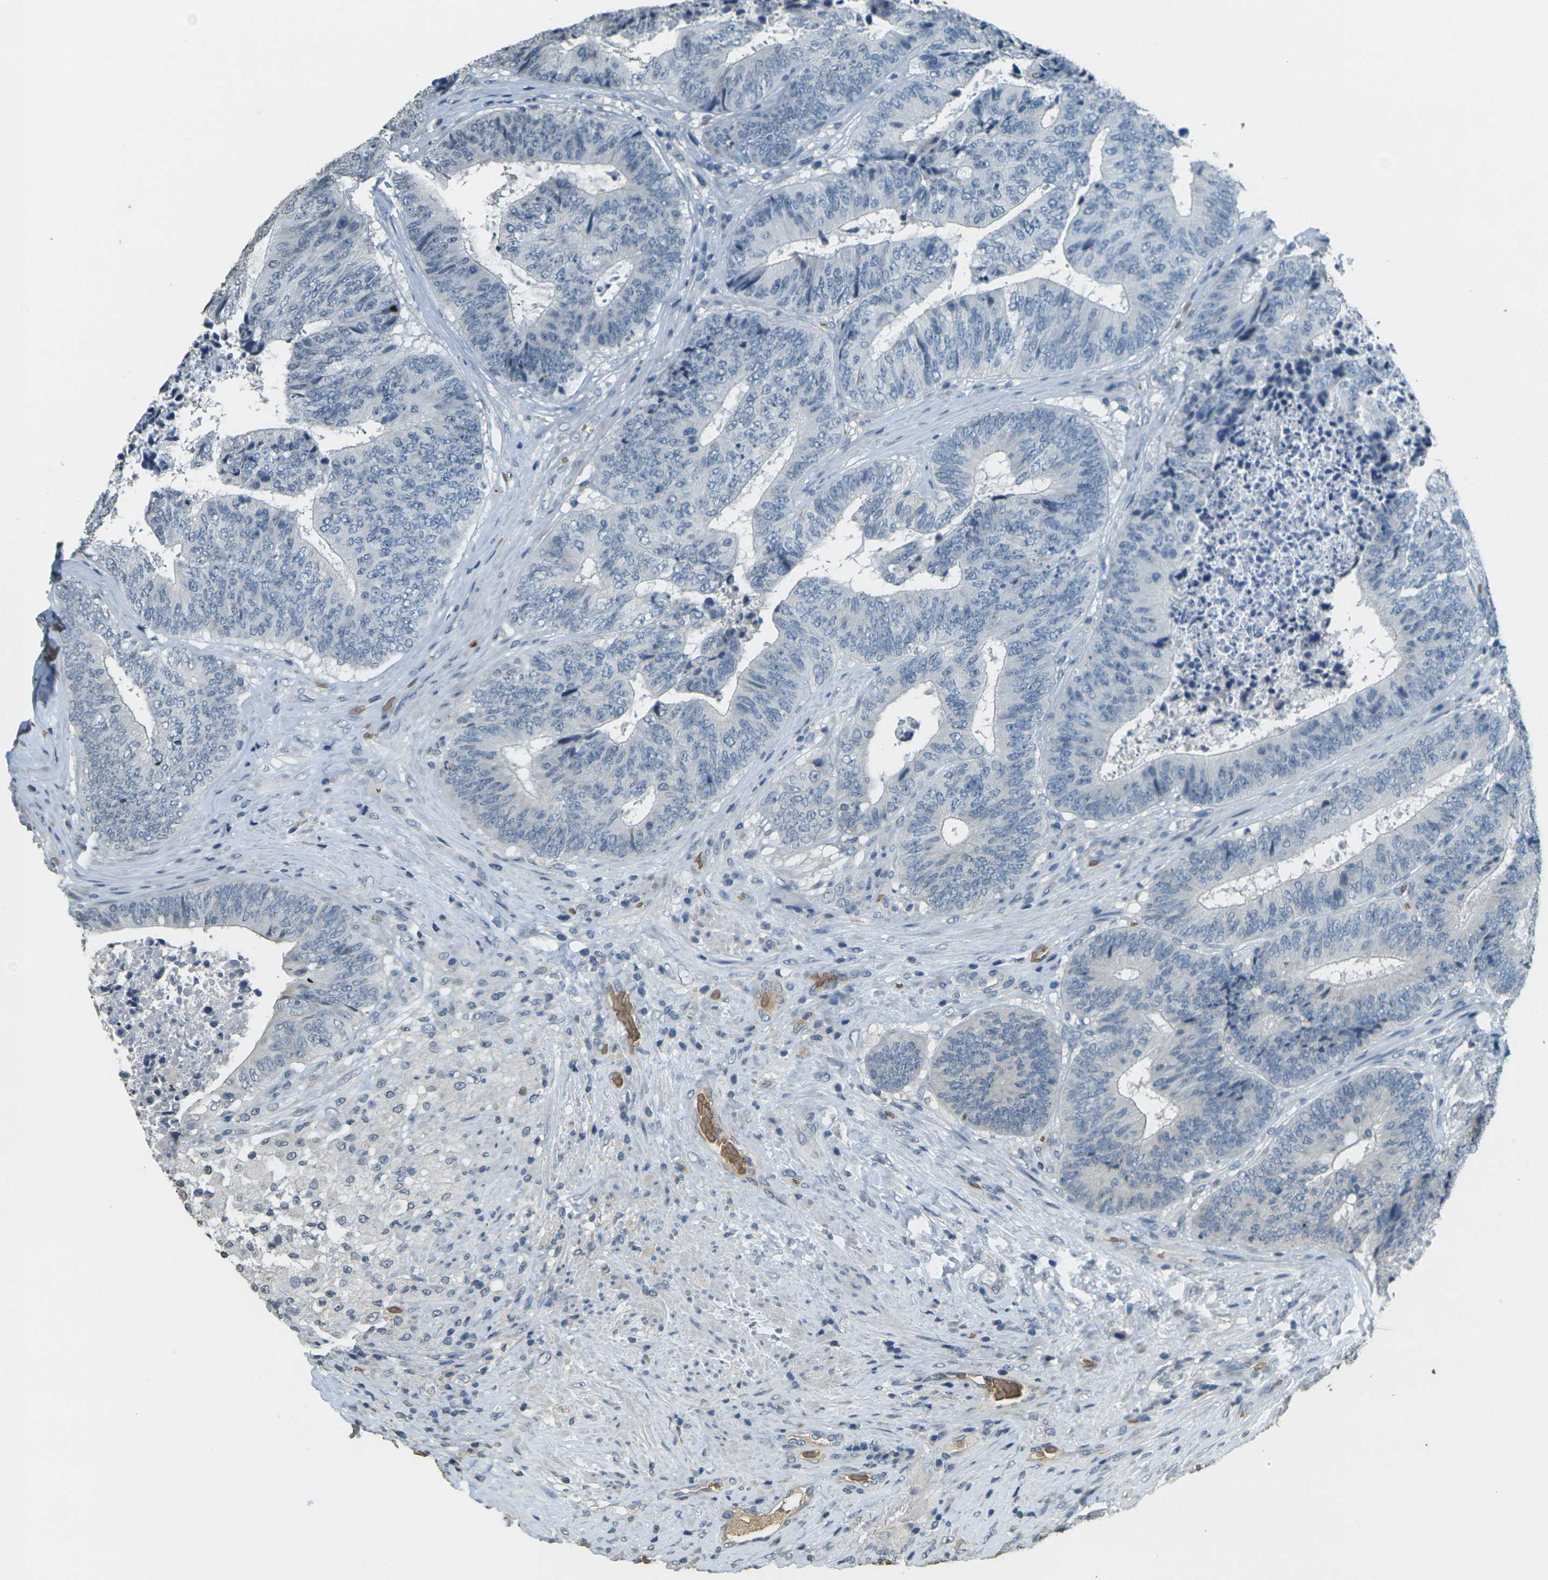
{"staining": {"intensity": "weak", "quantity": "25%-75%", "location": "cytoplasmic/membranous"}, "tissue": "colorectal cancer", "cell_type": "Tumor cells", "image_type": "cancer", "snomed": [{"axis": "morphology", "description": "Adenocarcinoma, NOS"}, {"axis": "topography", "description": "Rectum"}], "caption": "Colorectal adenocarcinoma stained with a protein marker displays weak staining in tumor cells.", "gene": "HBB", "patient": {"sex": "male", "age": 72}}